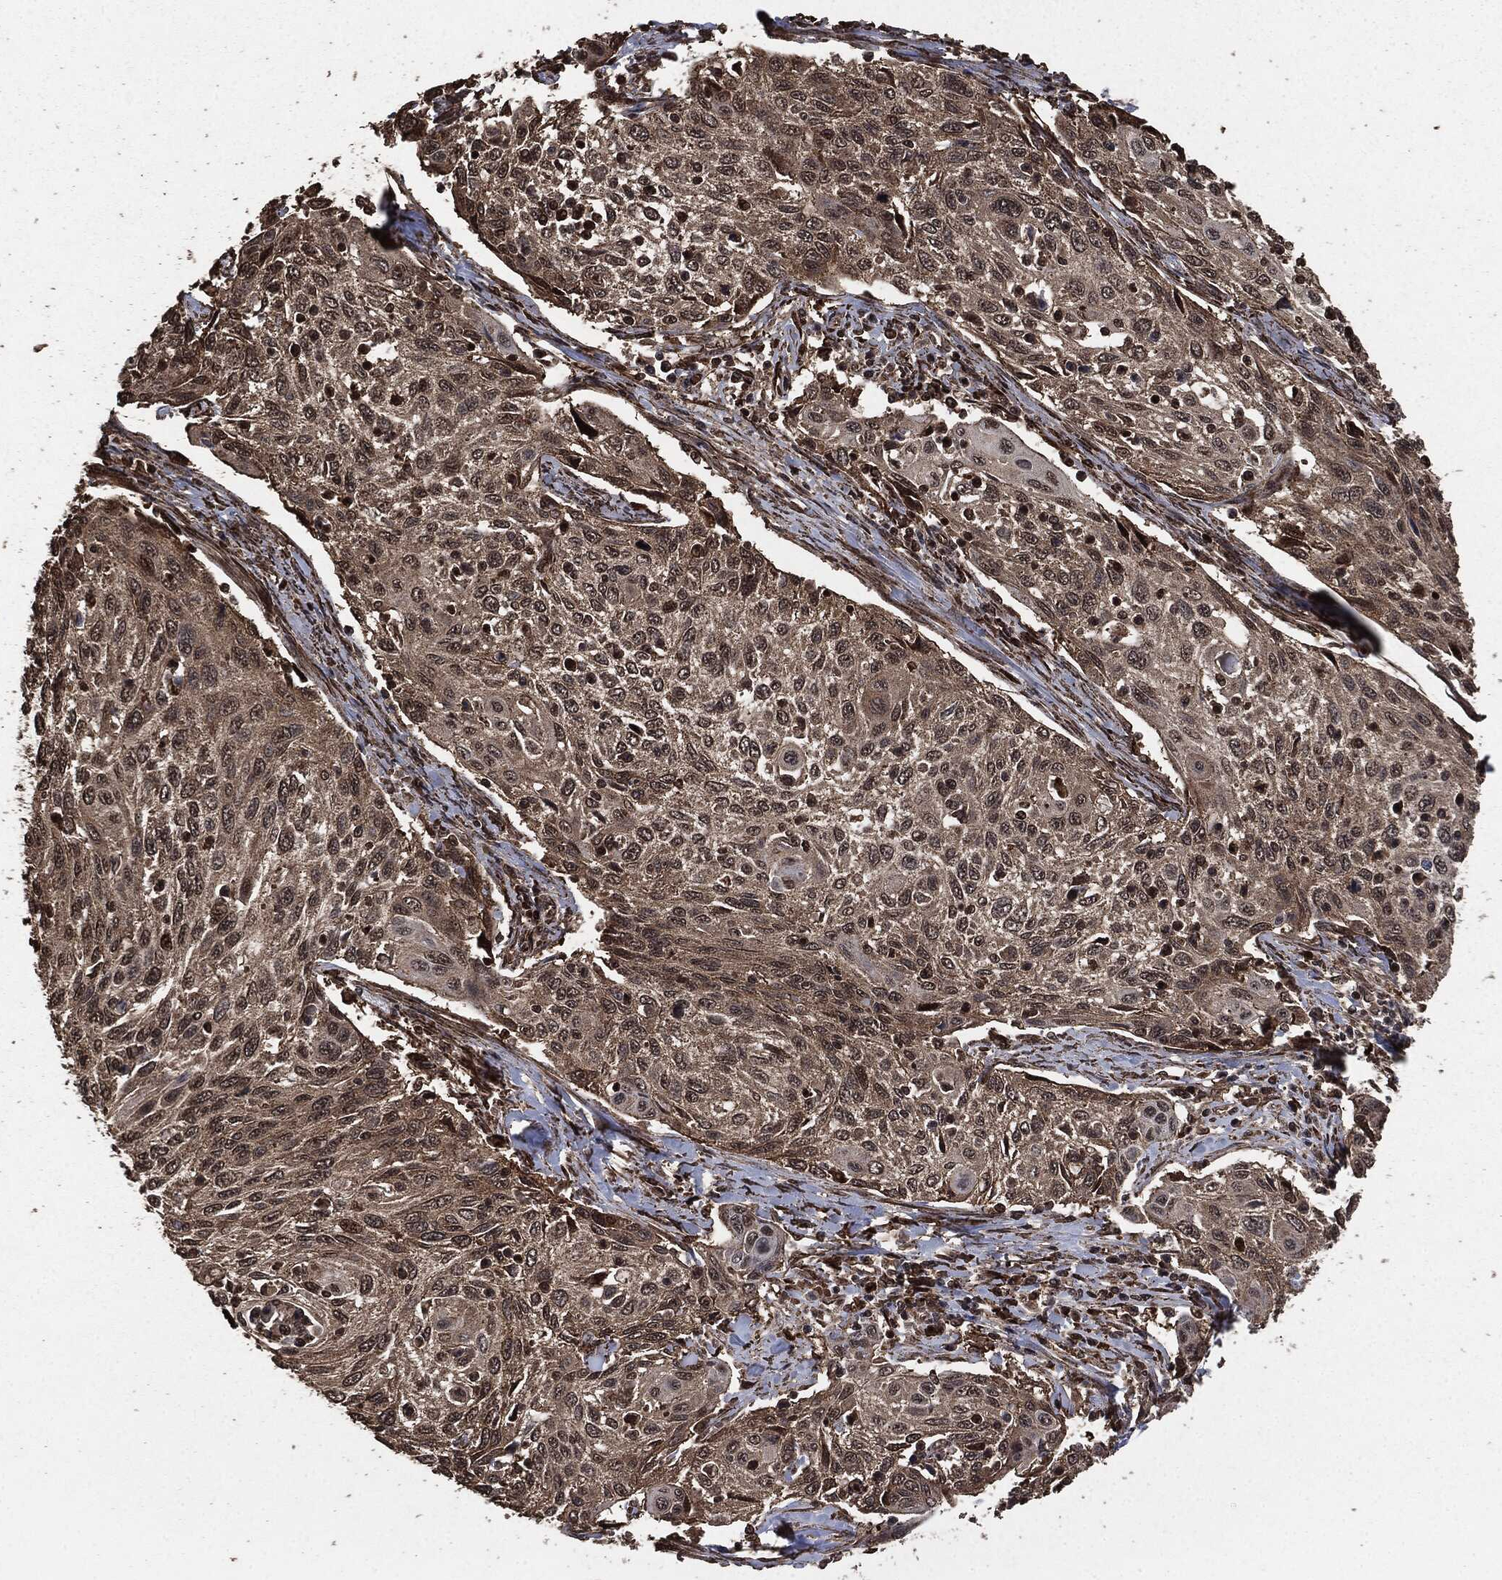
{"staining": {"intensity": "moderate", "quantity": "25%-75%", "location": "cytoplasmic/membranous"}, "tissue": "cervical cancer", "cell_type": "Tumor cells", "image_type": "cancer", "snomed": [{"axis": "morphology", "description": "Squamous cell carcinoma, NOS"}, {"axis": "topography", "description": "Cervix"}], "caption": "Immunohistochemical staining of cervical squamous cell carcinoma demonstrates medium levels of moderate cytoplasmic/membranous protein expression in about 25%-75% of tumor cells.", "gene": "EGFR", "patient": {"sex": "female", "age": 70}}